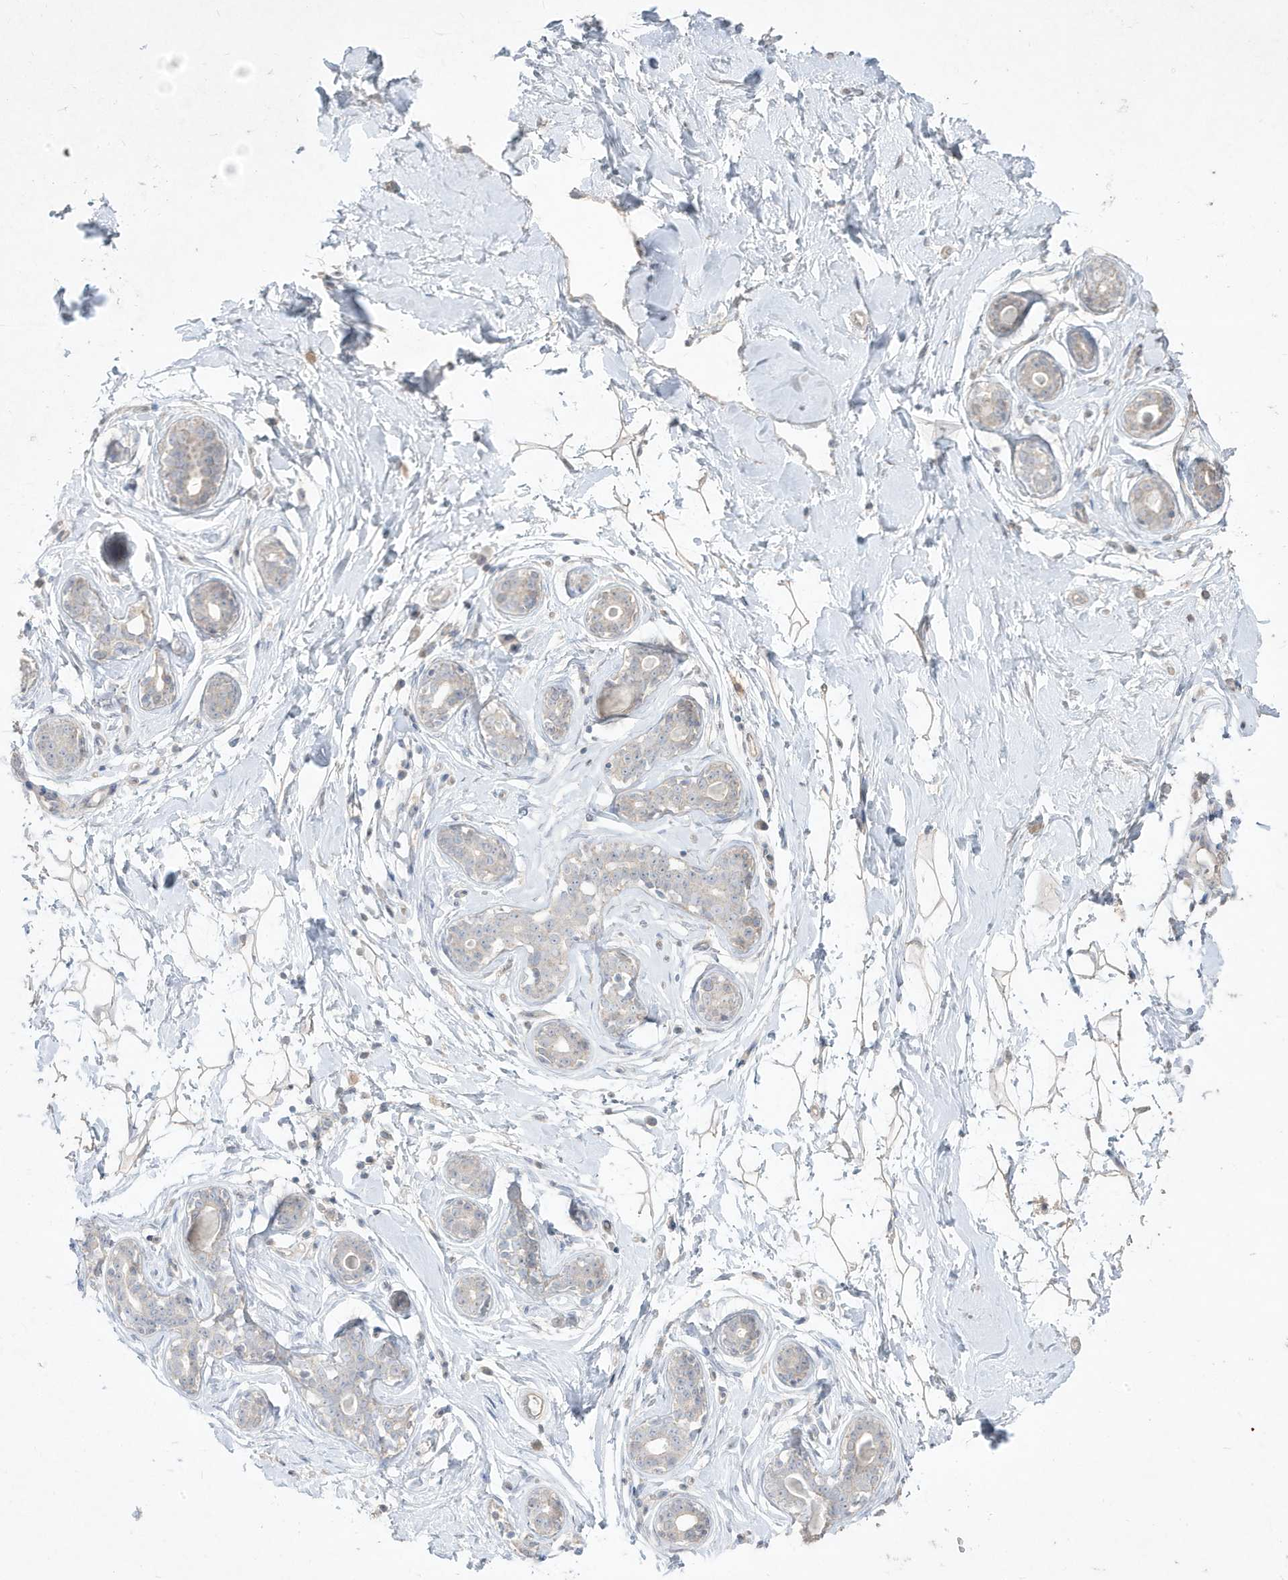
{"staining": {"intensity": "negative", "quantity": "none", "location": "none"}, "tissue": "breast", "cell_type": "Adipocytes", "image_type": "normal", "snomed": [{"axis": "morphology", "description": "Normal tissue, NOS"}, {"axis": "morphology", "description": "Adenoma, NOS"}, {"axis": "topography", "description": "Breast"}], "caption": "The photomicrograph demonstrates no significant staining in adipocytes of breast.", "gene": "RGL4", "patient": {"sex": "female", "age": 23}}